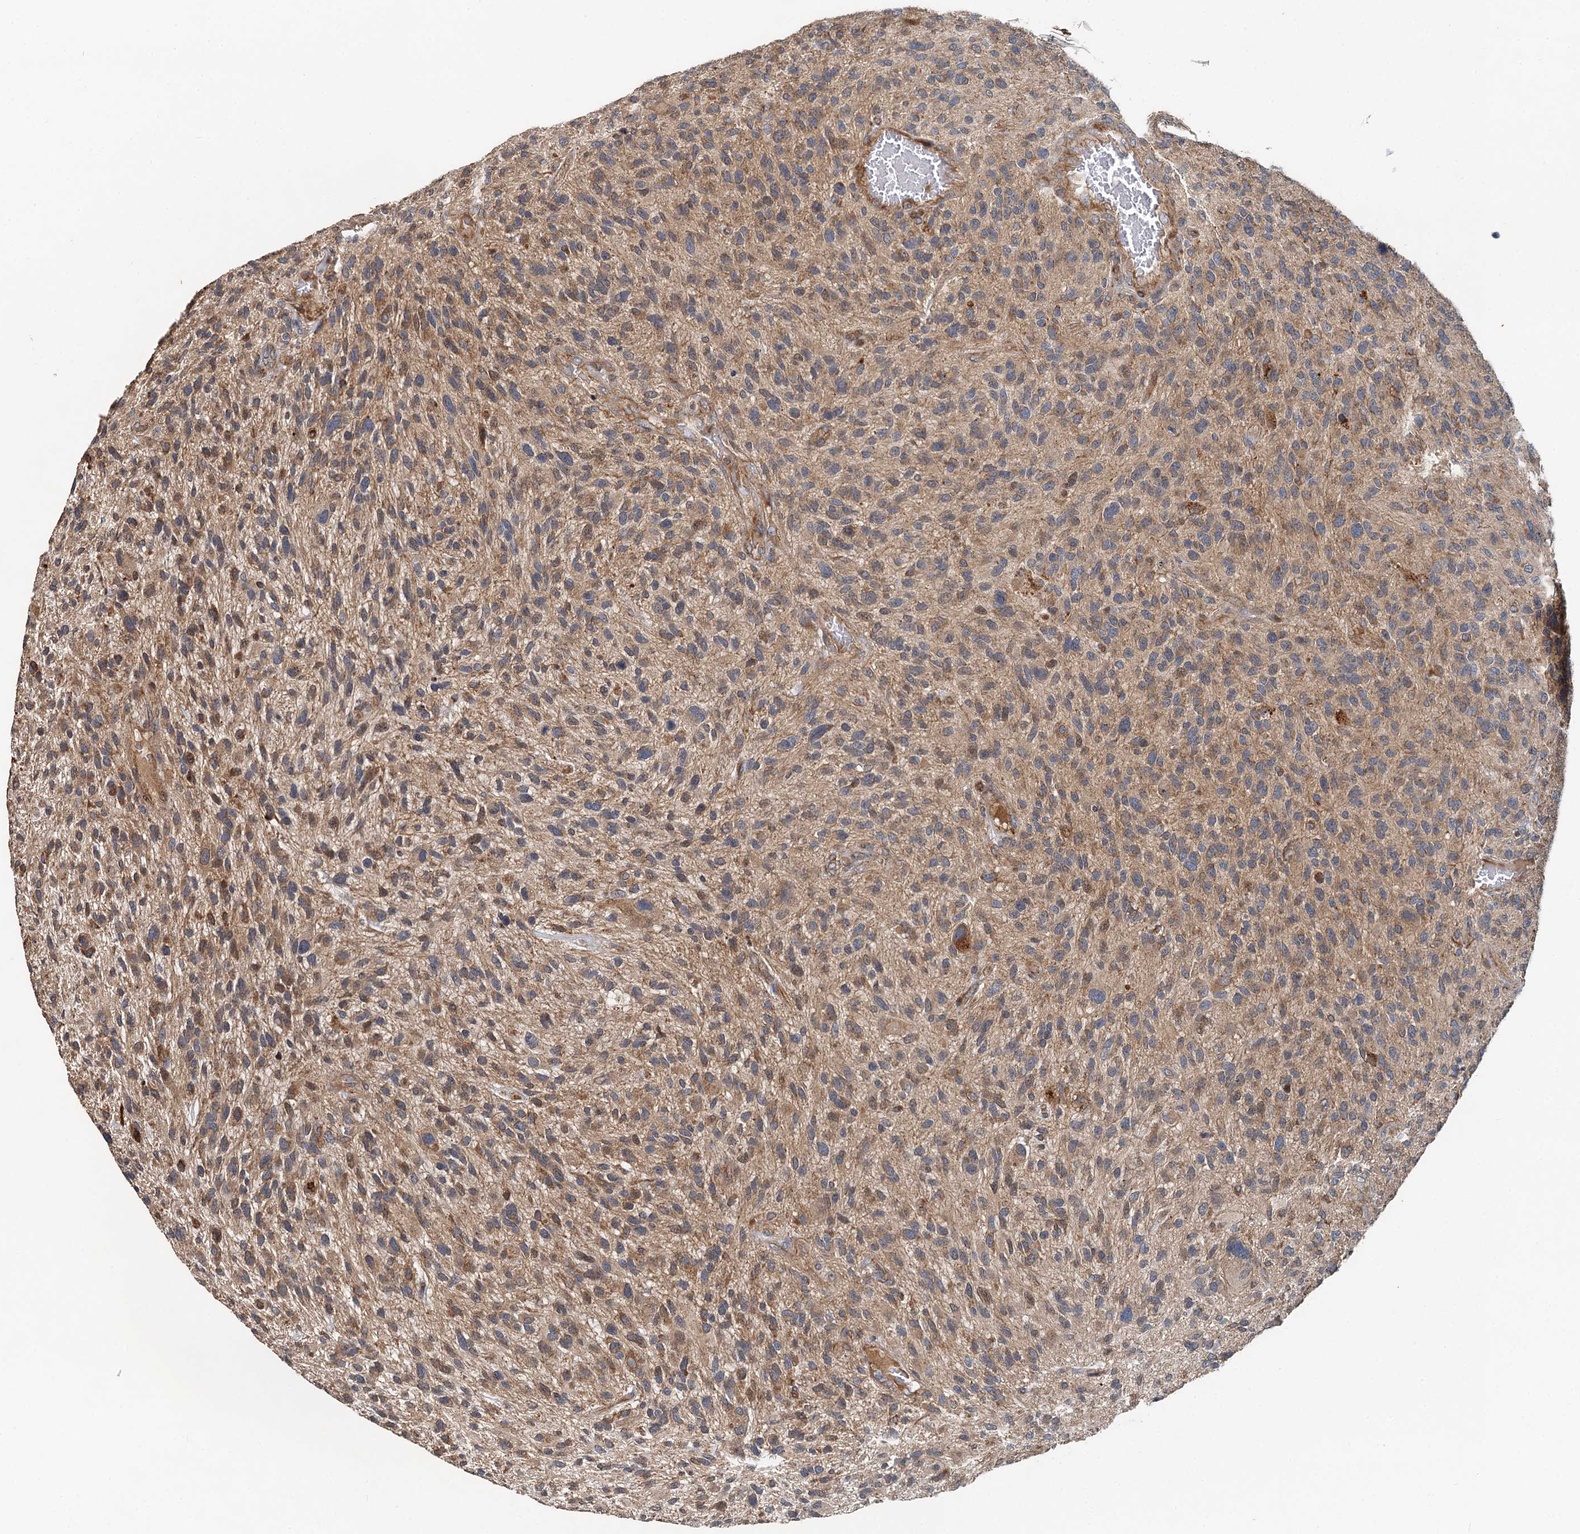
{"staining": {"intensity": "moderate", "quantity": "25%-75%", "location": "cytoplasmic/membranous"}, "tissue": "glioma", "cell_type": "Tumor cells", "image_type": "cancer", "snomed": [{"axis": "morphology", "description": "Glioma, malignant, High grade"}, {"axis": "topography", "description": "Brain"}], "caption": "High-grade glioma (malignant) stained for a protein reveals moderate cytoplasmic/membranous positivity in tumor cells.", "gene": "LRRK2", "patient": {"sex": "male", "age": 47}}